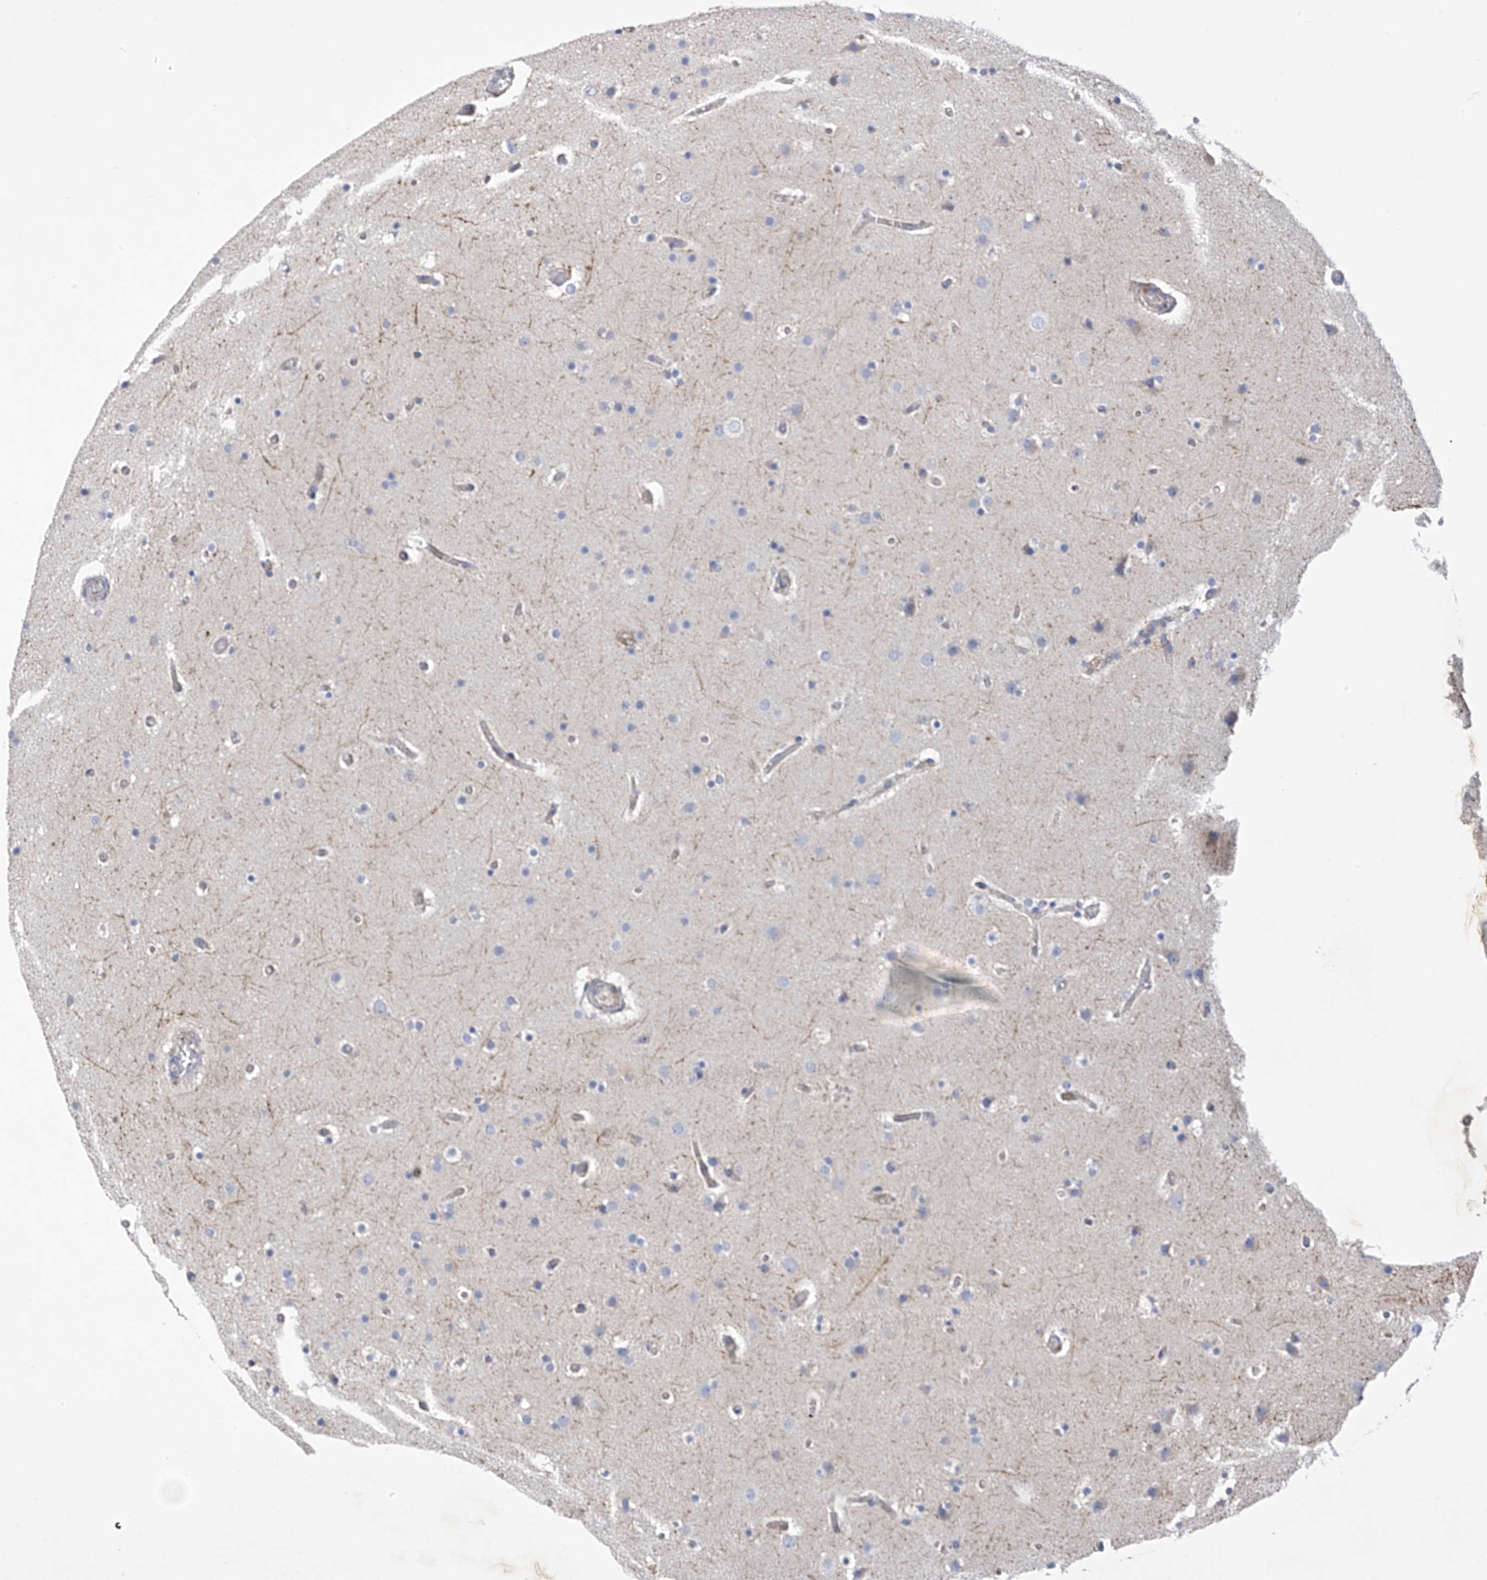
{"staining": {"intensity": "negative", "quantity": "none", "location": "none"}, "tissue": "glioma", "cell_type": "Tumor cells", "image_type": "cancer", "snomed": [{"axis": "morphology", "description": "Glioma, malignant, High grade"}, {"axis": "topography", "description": "Cerebral cortex"}], "caption": "Malignant glioma (high-grade) stained for a protein using IHC demonstrates no positivity tumor cells.", "gene": "SLCO4A1", "patient": {"sex": "female", "age": 36}}